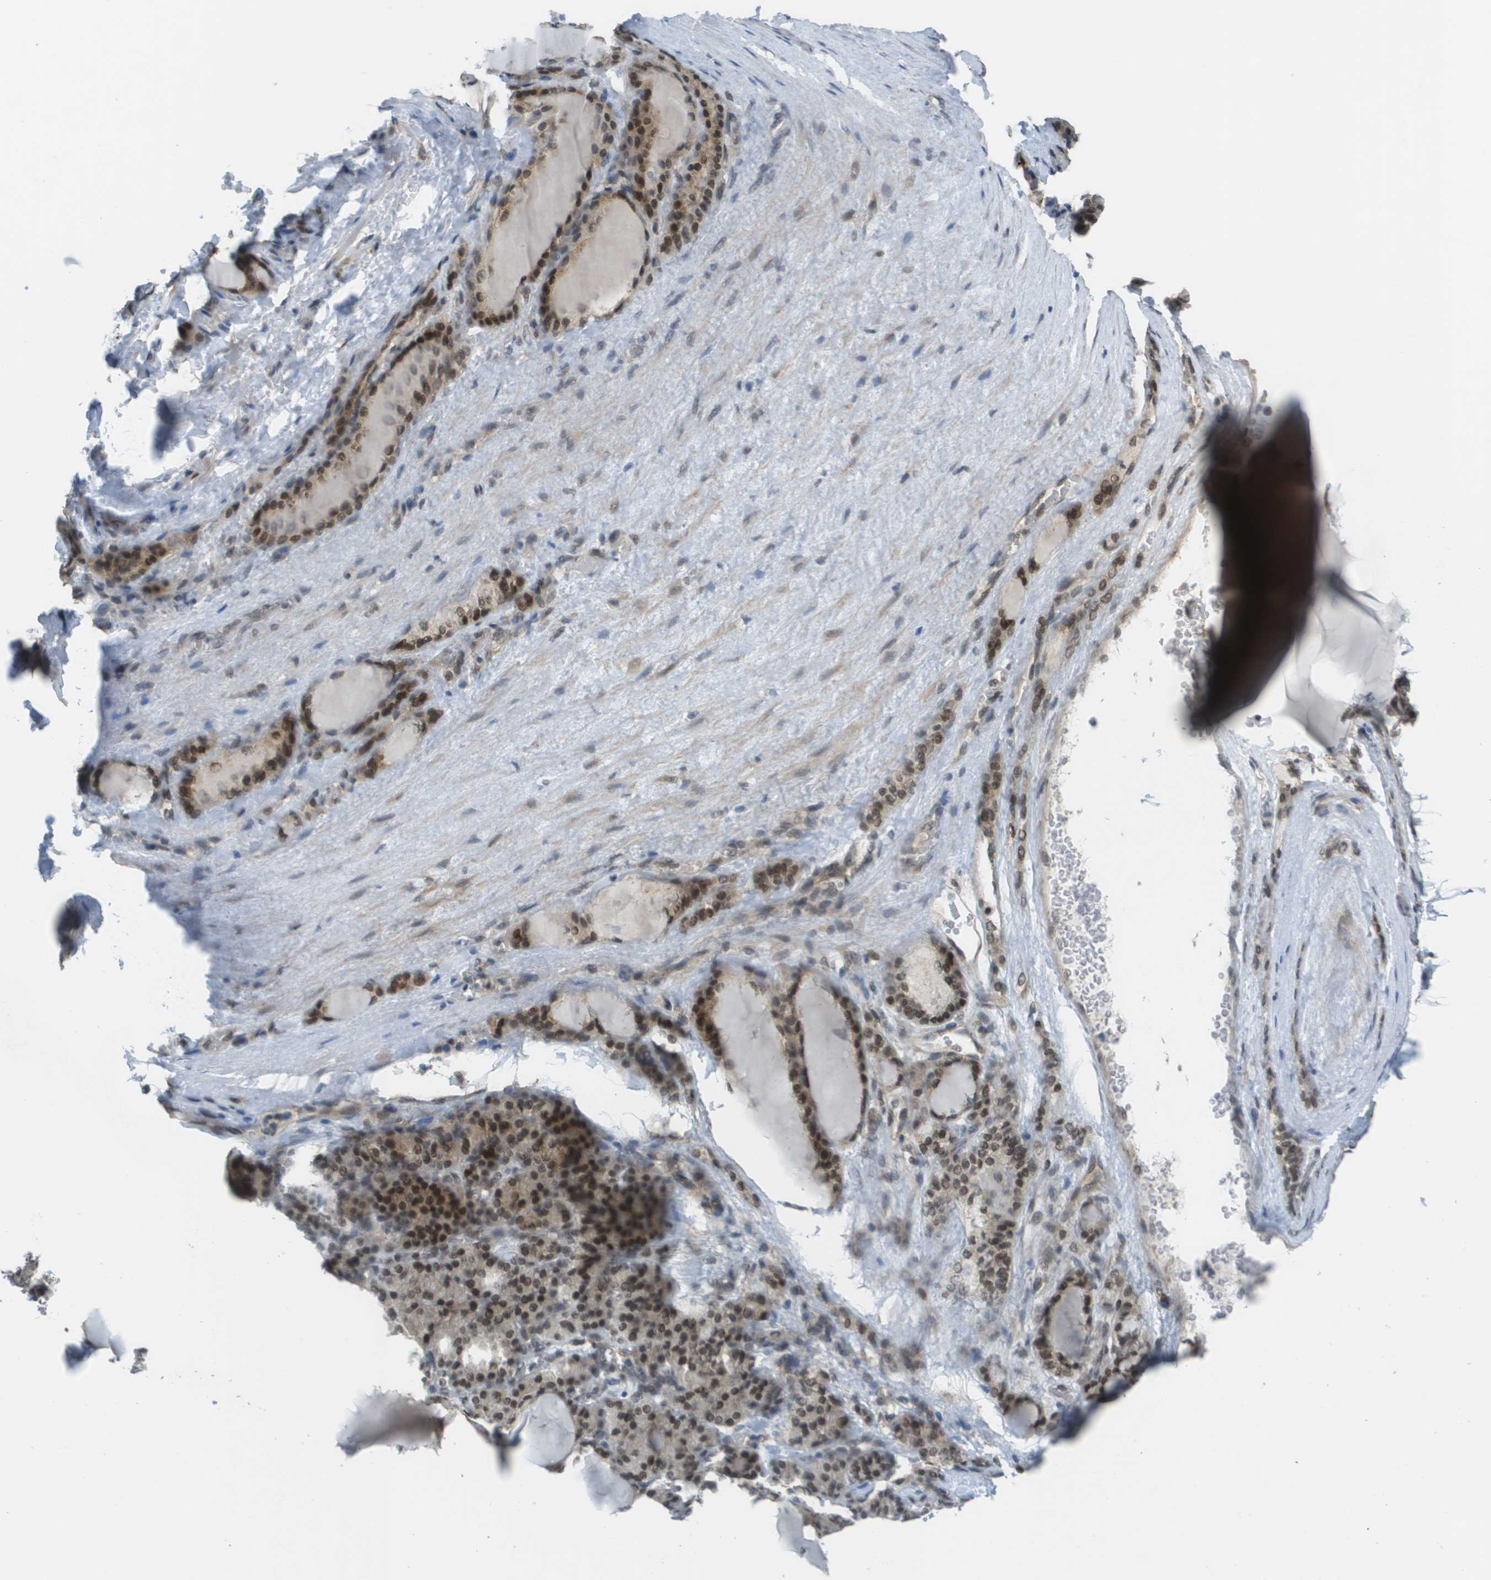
{"staining": {"intensity": "strong", "quantity": ">75%", "location": "nuclear"}, "tissue": "thyroid gland", "cell_type": "Glandular cells", "image_type": "normal", "snomed": [{"axis": "morphology", "description": "Normal tissue, NOS"}, {"axis": "topography", "description": "Thyroid gland"}], "caption": "The micrograph exhibits immunohistochemical staining of unremarkable thyroid gland. There is strong nuclear positivity is present in about >75% of glandular cells.", "gene": "ARID1B", "patient": {"sex": "female", "age": 28}}